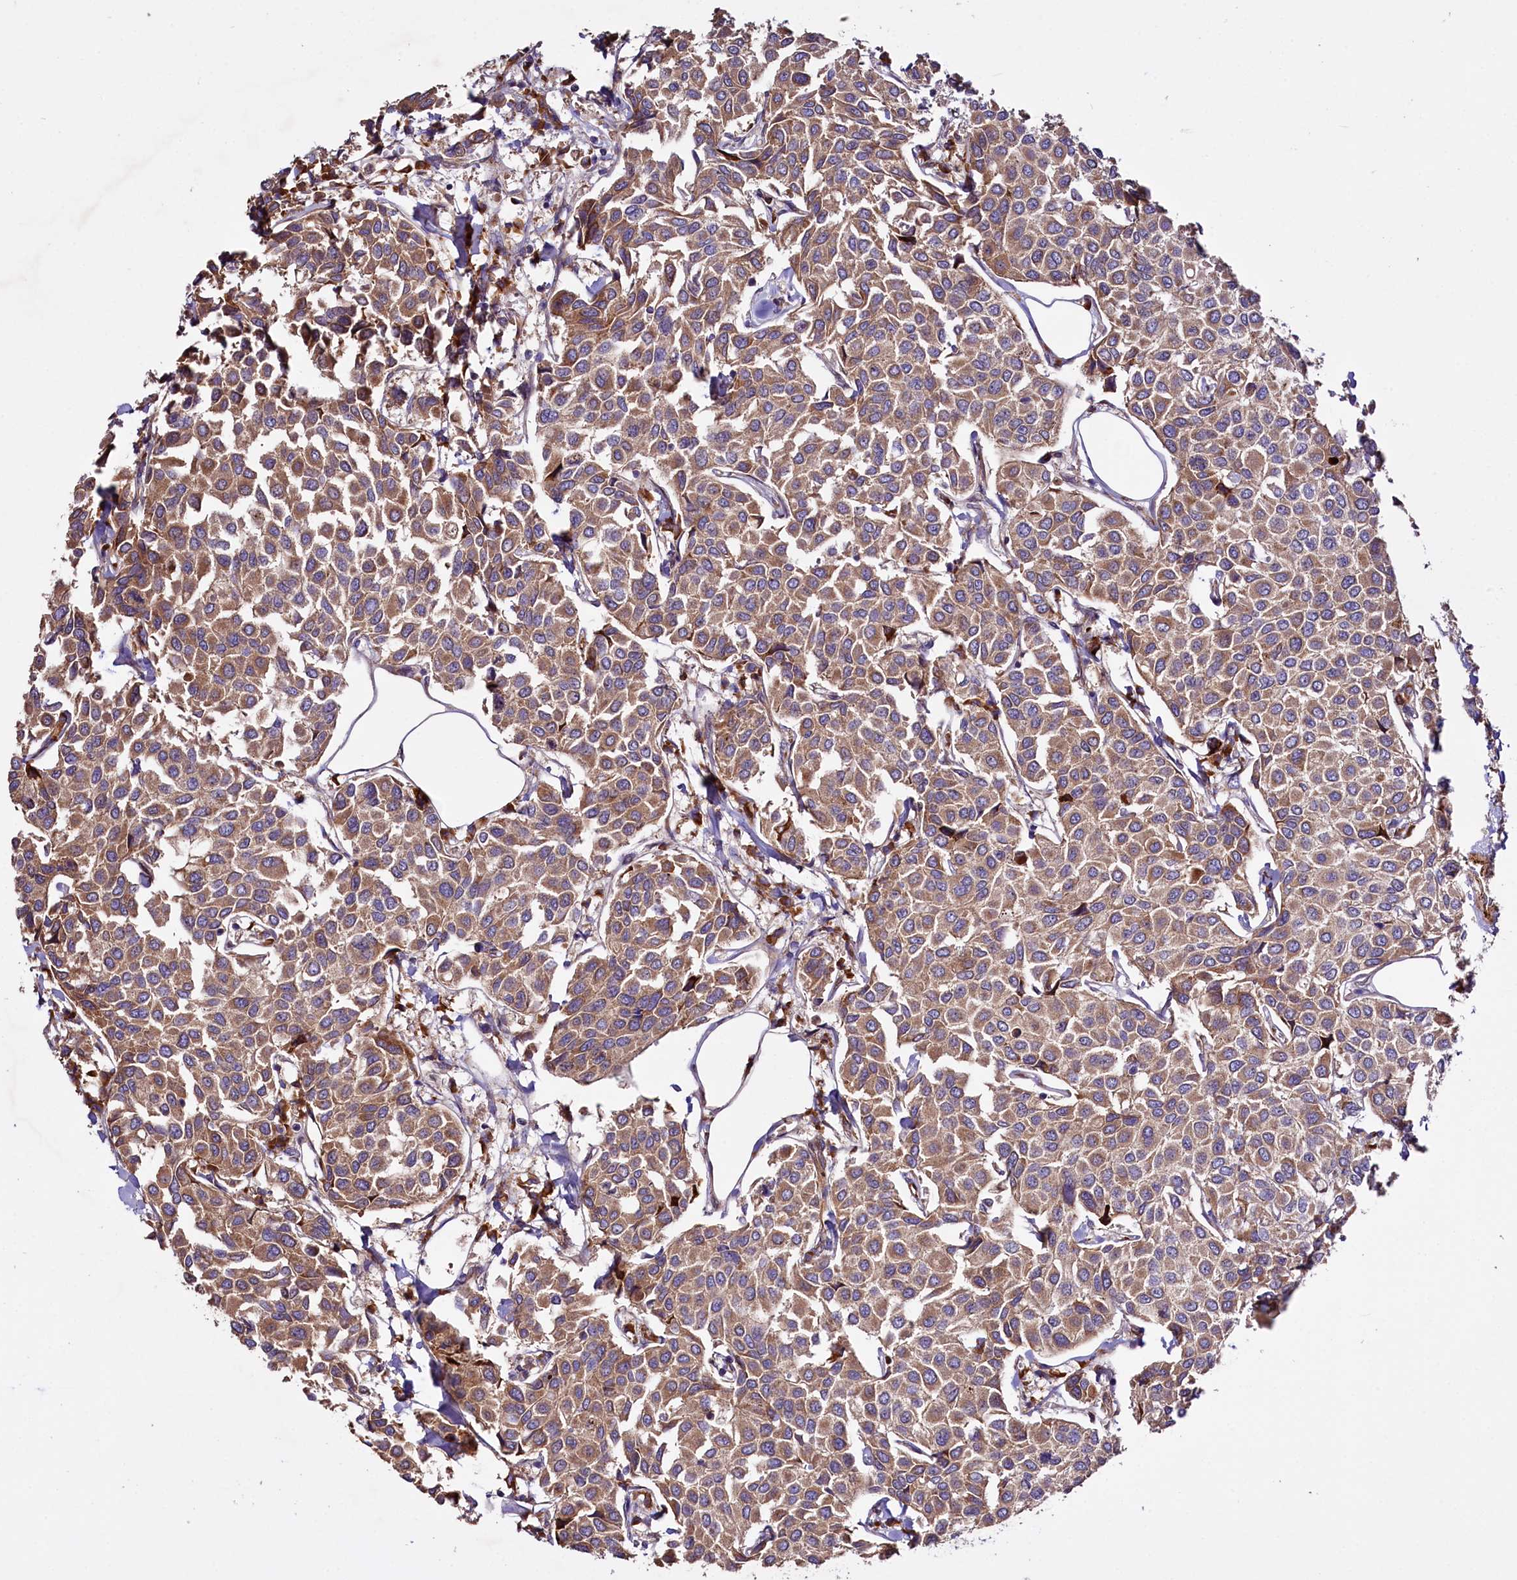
{"staining": {"intensity": "moderate", "quantity": ">75%", "location": "cytoplasmic/membranous"}, "tissue": "breast cancer", "cell_type": "Tumor cells", "image_type": "cancer", "snomed": [{"axis": "morphology", "description": "Duct carcinoma"}, {"axis": "topography", "description": "Breast"}], "caption": "A brown stain labels moderate cytoplasmic/membranous expression of a protein in breast cancer tumor cells.", "gene": "SPATS2", "patient": {"sex": "female", "age": 55}}